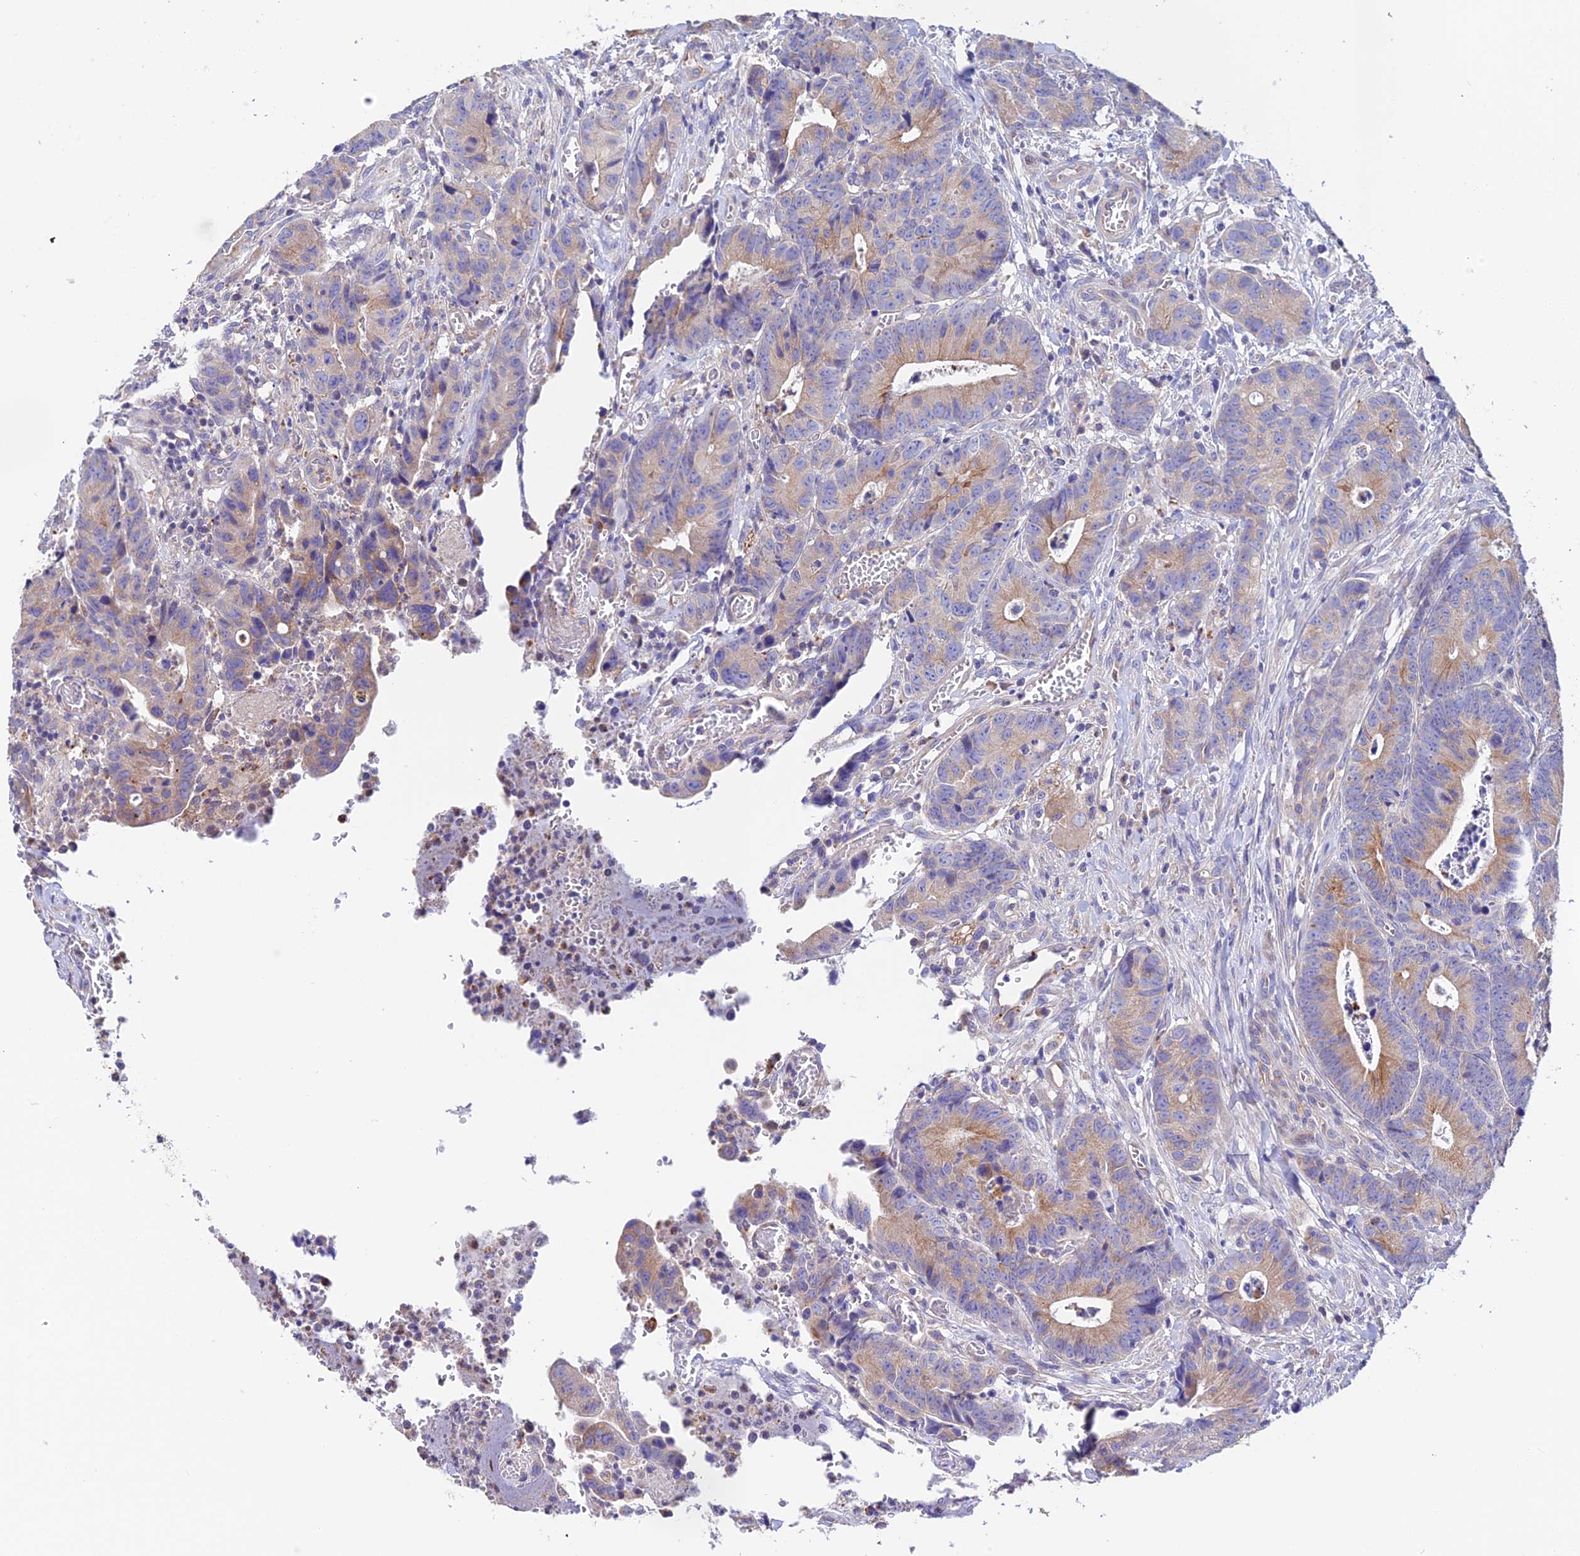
{"staining": {"intensity": "weak", "quantity": "25%-75%", "location": "cytoplasmic/membranous"}, "tissue": "colorectal cancer", "cell_type": "Tumor cells", "image_type": "cancer", "snomed": [{"axis": "morphology", "description": "Adenocarcinoma, NOS"}, {"axis": "topography", "description": "Colon"}], "caption": "Protein positivity by immunohistochemistry displays weak cytoplasmic/membranous expression in about 25%-75% of tumor cells in colorectal cancer.", "gene": "EMC3", "patient": {"sex": "female", "age": 57}}